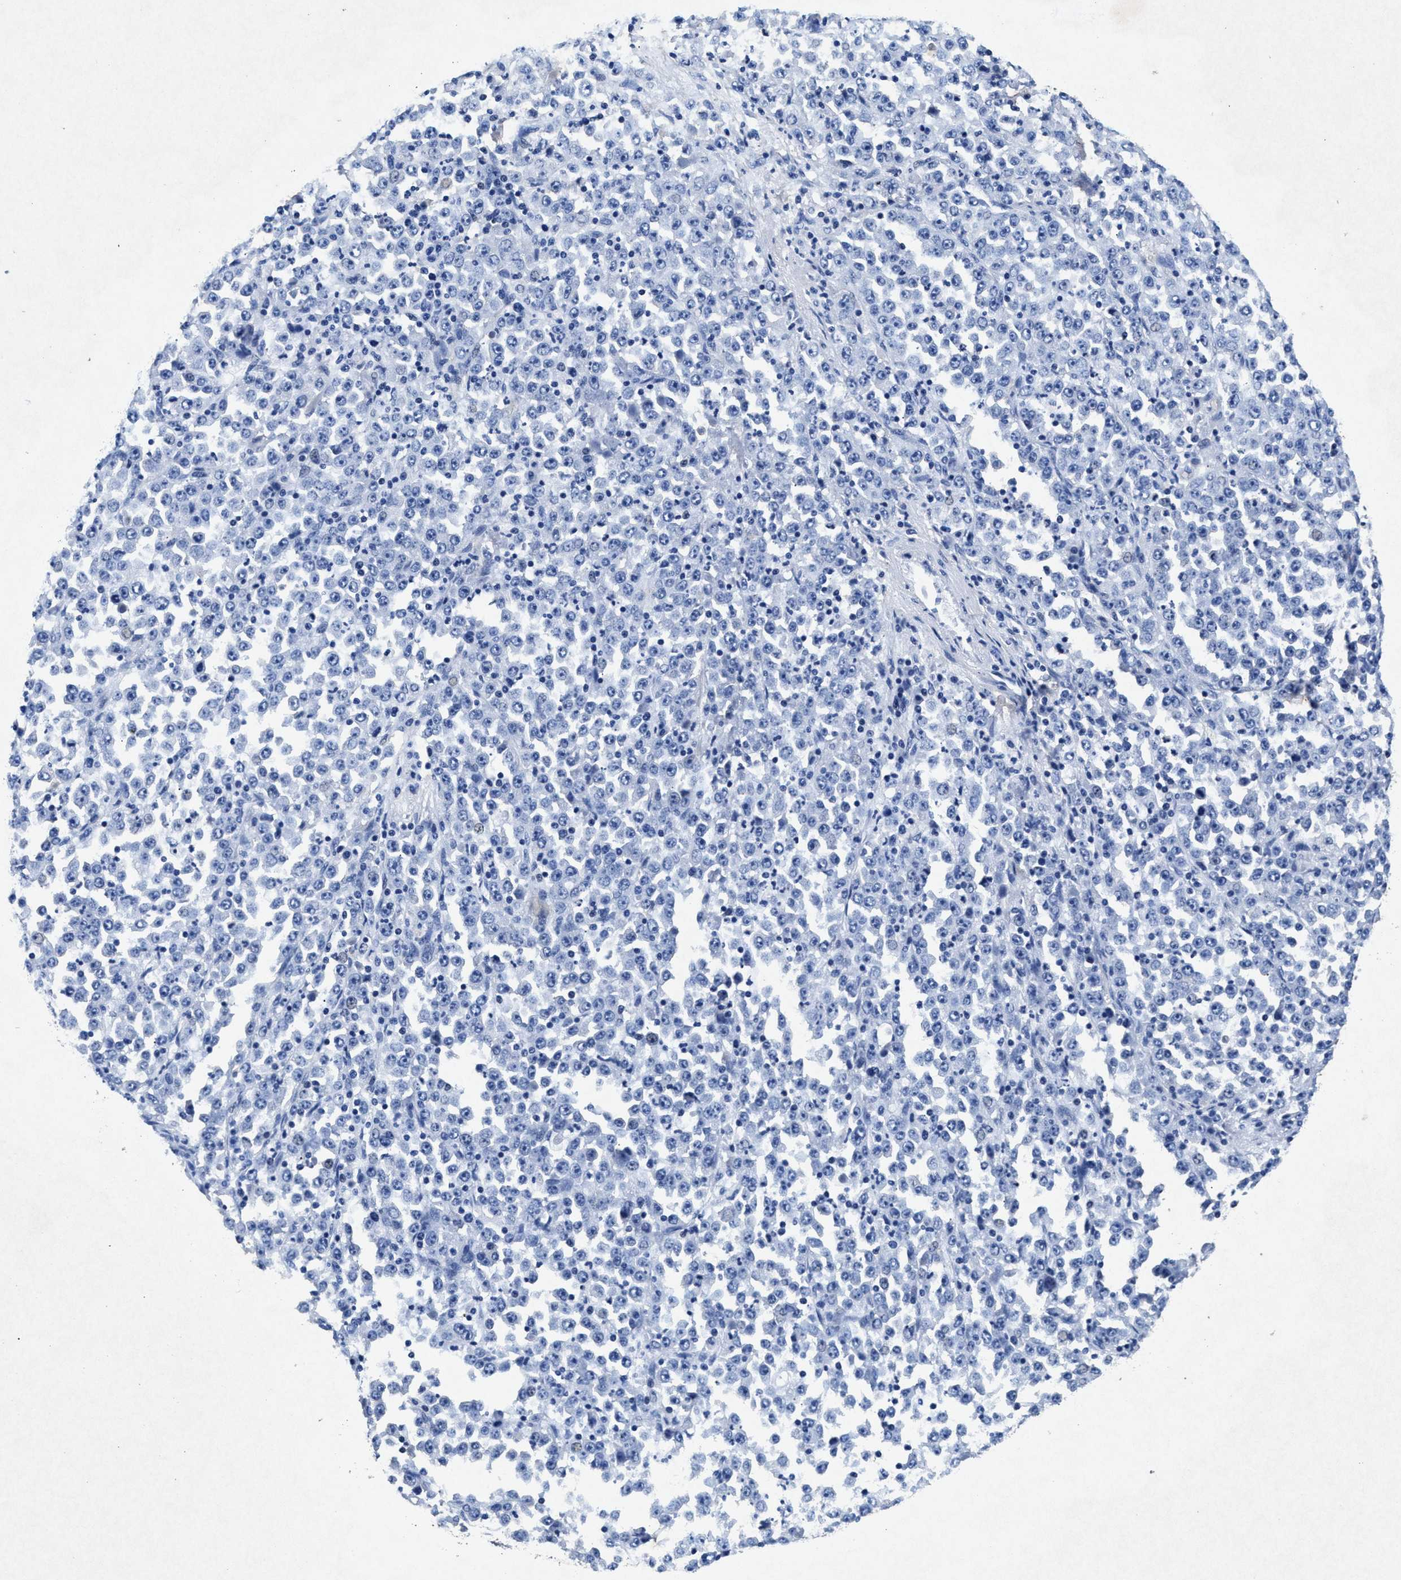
{"staining": {"intensity": "negative", "quantity": "none", "location": "none"}, "tissue": "stomach cancer", "cell_type": "Tumor cells", "image_type": "cancer", "snomed": [{"axis": "morphology", "description": "Normal tissue, NOS"}, {"axis": "morphology", "description": "Adenocarcinoma, NOS"}, {"axis": "topography", "description": "Stomach, upper"}, {"axis": "topography", "description": "Stomach"}], "caption": "This is an immunohistochemistry (IHC) image of adenocarcinoma (stomach). There is no positivity in tumor cells.", "gene": "MAP6", "patient": {"sex": "male", "age": 59}}